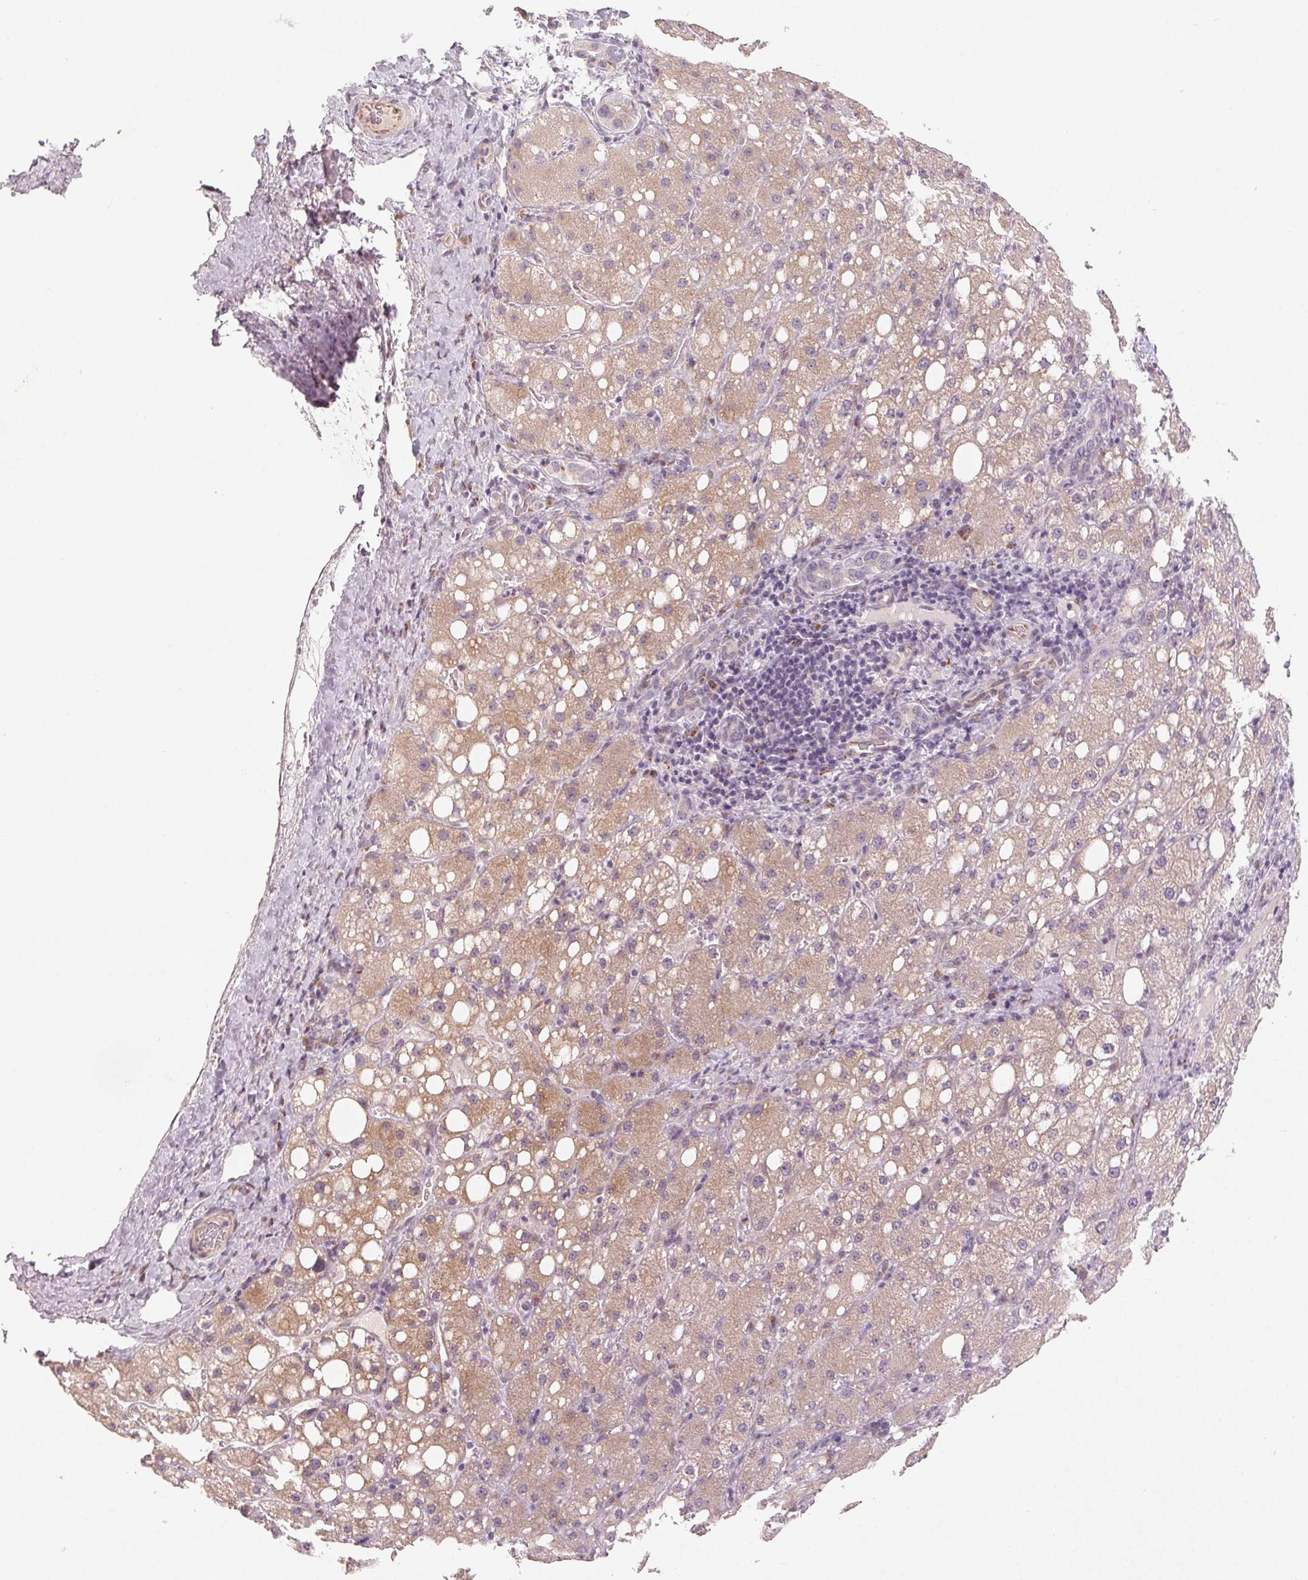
{"staining": {"intensity": "weak", "quantity": "25%-75%", "location": "cytoplasmic/membranous"}, "tissue": "liver cancer", "cell_type": "Tumor cells", "image_type": "cancer", "snomed": [{"axis": "morphology", "description": "Carcinoma, Hepatocellular, NOS"}, {"axis": "topography", "description": "Liver"}], "caption": "Liver cancer stained with a brown dye displays weak cytoplasmic/membranous positive expression in approximately 25%-75% of tumor cells.", "gene": "TMSB15B", "patient": {"sex": "male", "age": 67}}